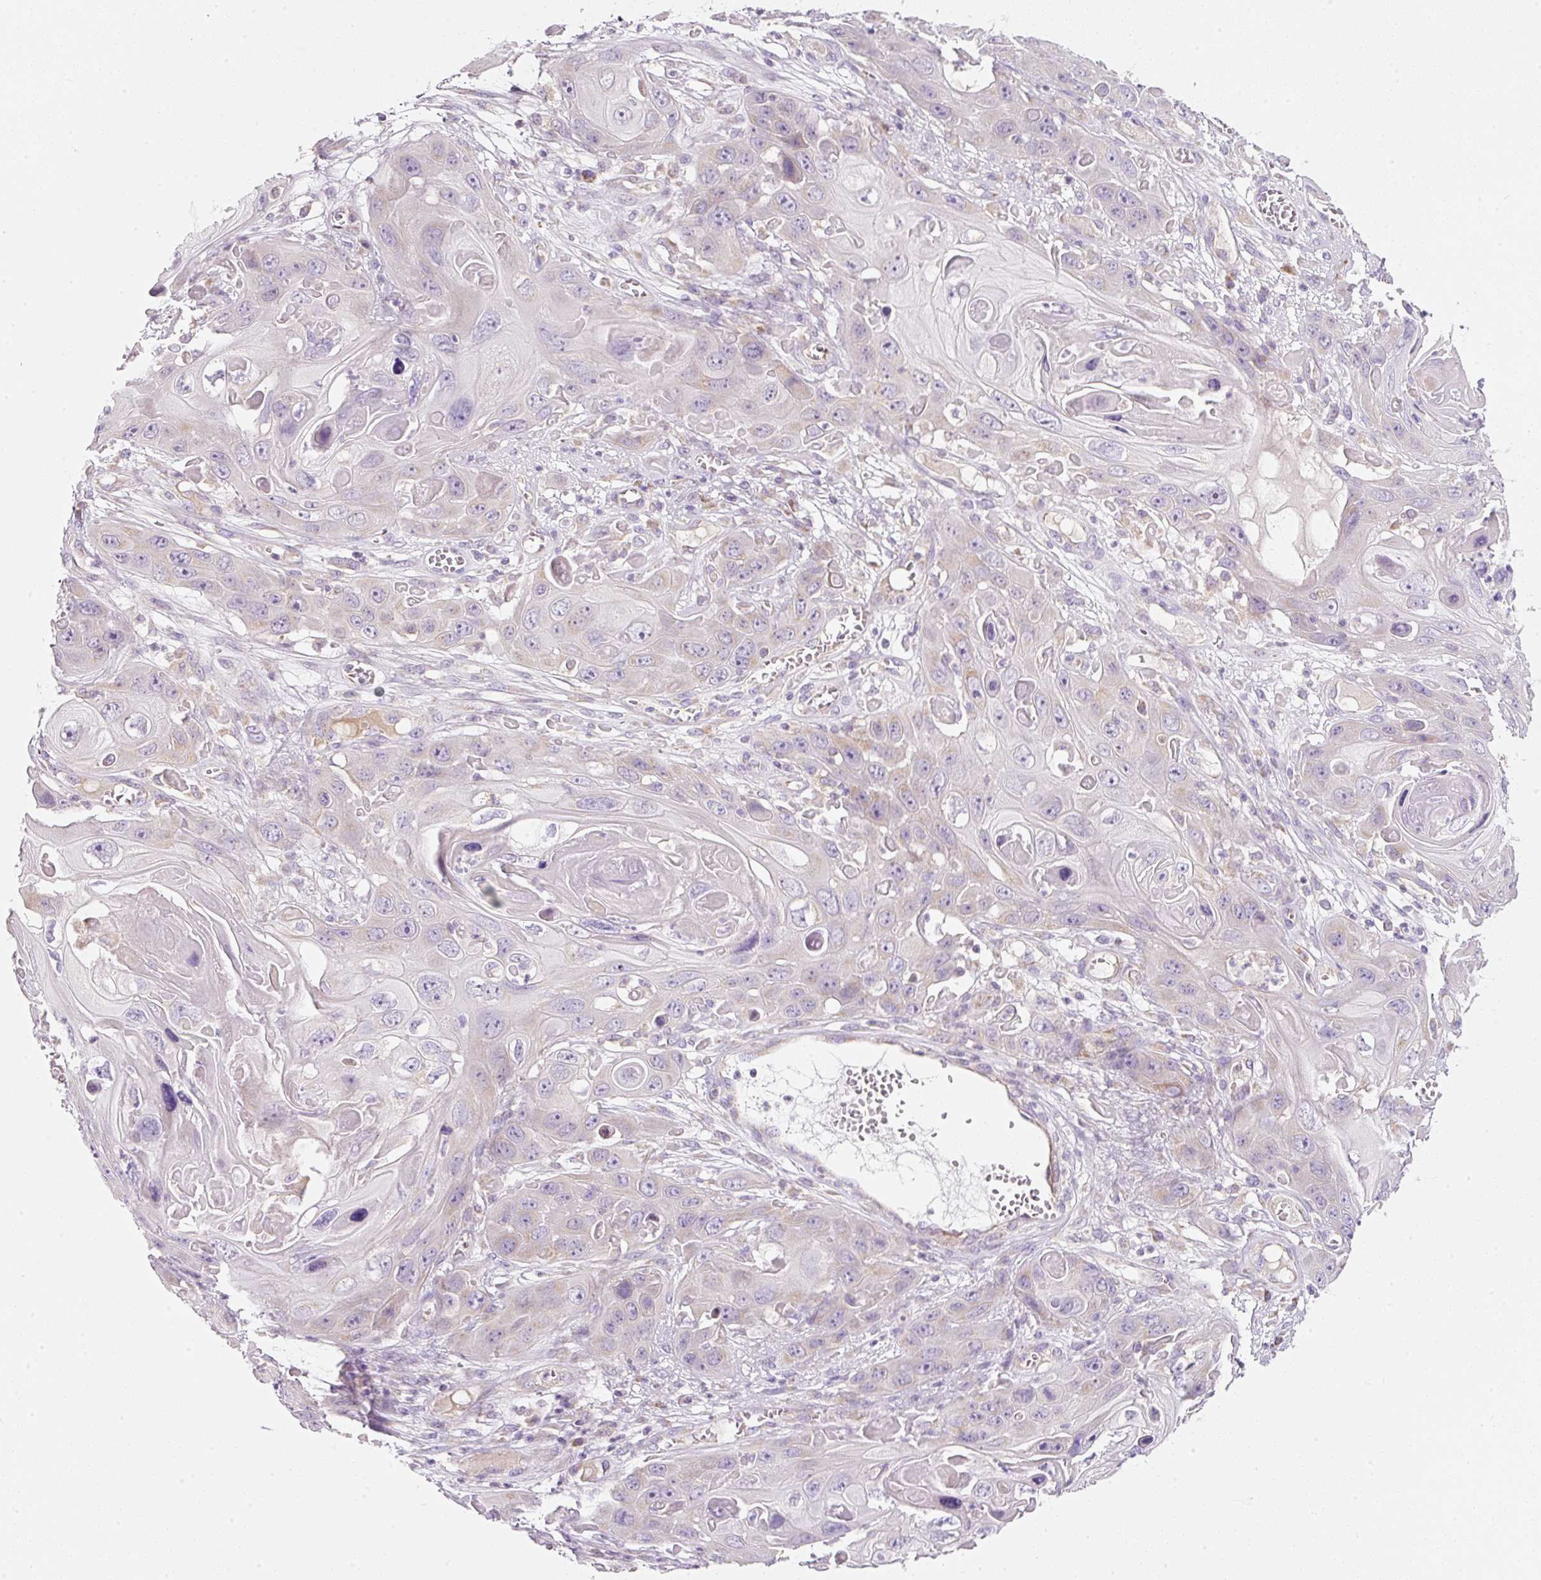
{"staining": {"intensity": "negative", "quantity": "none", "location": "none"}, "tissue": "skin cancer", "cell_type": "Tumor cells", "image_type": "cancer", "snomed": [{"axis": "morphology", "description": "Squamous cell carcinoma, NOS"}, {"axis": "topography", "description": "Skin"}], "caption": "The micrograph exhibits no staining of tumor cells in skin cancer (squamous cell carcinoma).", "gene": "NDUFA1", "patient": {"sex": "male", "age": 55}}